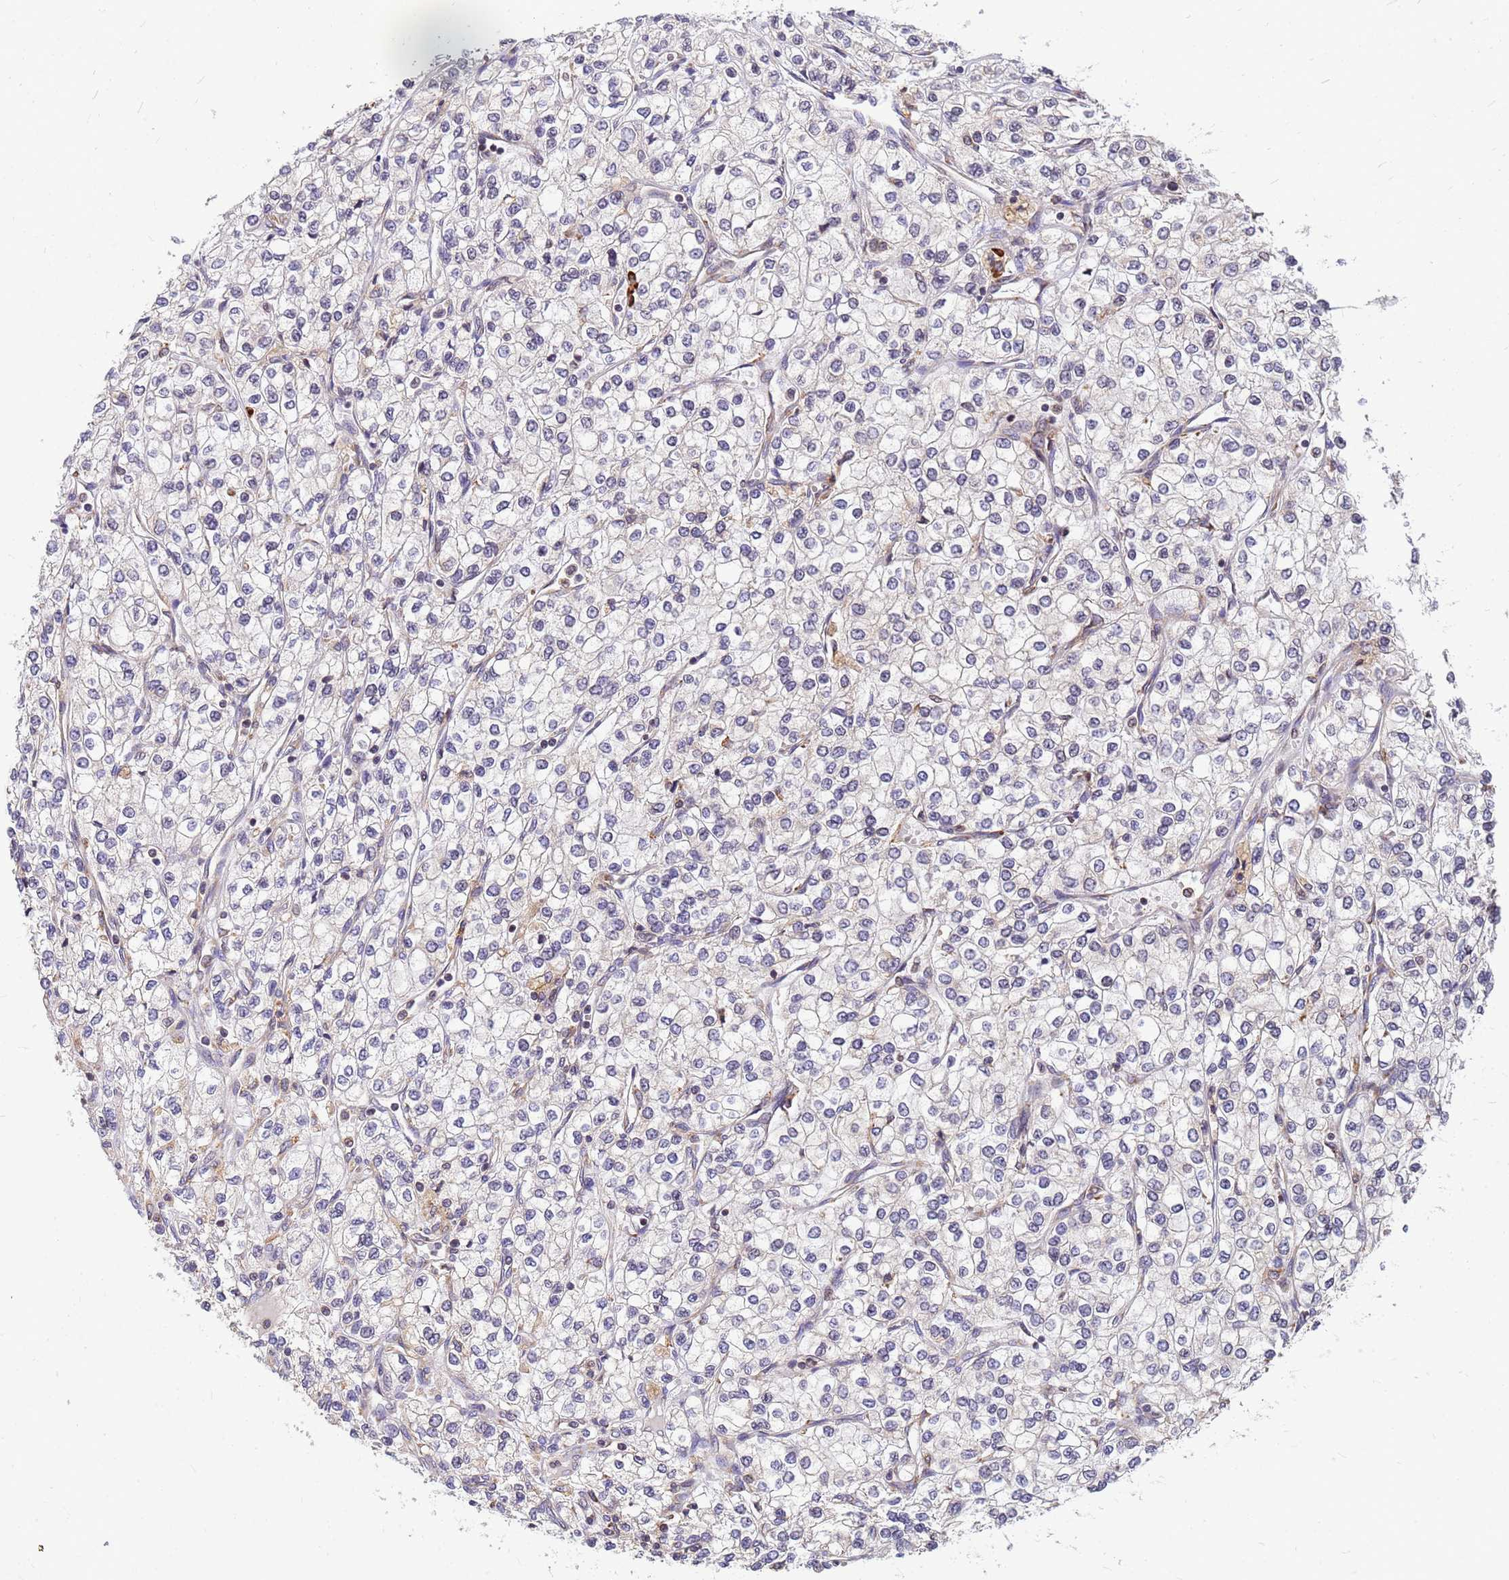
{"staining": {"intensity": "negative", "quantity": "none", "location": "none"}, "tissue": "renal cancer", "cell_type": "Tumor cells", "image_type": "cancer", "snomed": [{"axis": "morphology", "description": "Adenocarcinoma, NOS"}, {"axis": "topography", "description": "Kidney"}], "caption": "Immunohistochemical staining of renal cancer demonstrates no significant positivity in tumor cells.", "gene": "SSR4", "patient": {"sex": "male", "age": 80}}